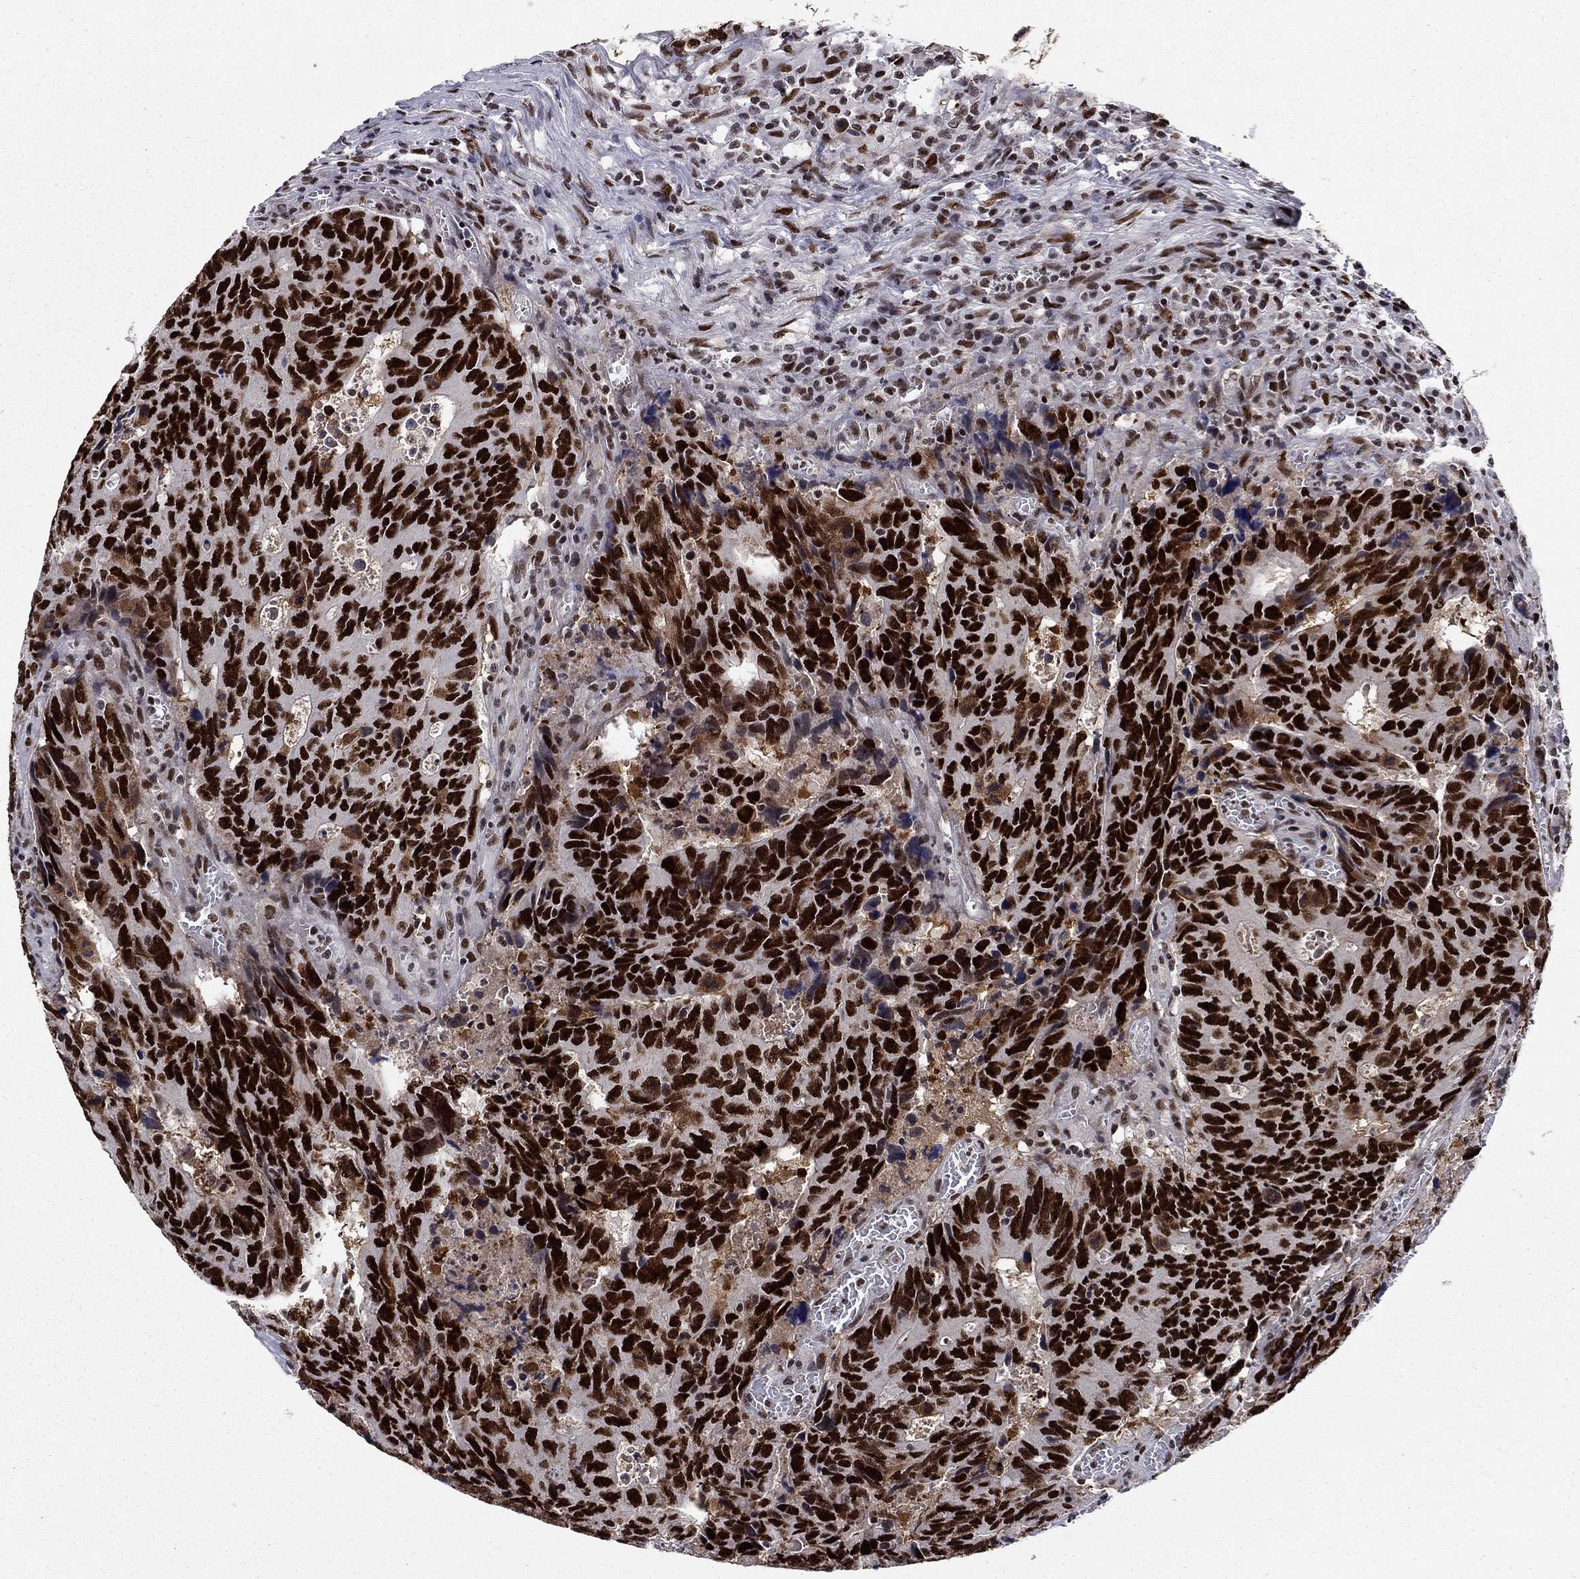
{"staining": {"intensity": "strong", "quantity": ">75%", "location": "nuclear"}, "tissue": "colorectal cancer", "cell_type": "Tumor cells", "image_type": "cancer", "snomed": [{"axis": "morphology", "description": "Adenocarcinoma, NOS"}, {"axis": "topography", "description": "Colon"}], "caption": "A brown stain highlights strong nuclear expression of a protein in colorectal cancer tumor cells.", "gene": "RPRD1B", "patient": {"sex": "female", "age": 77}}